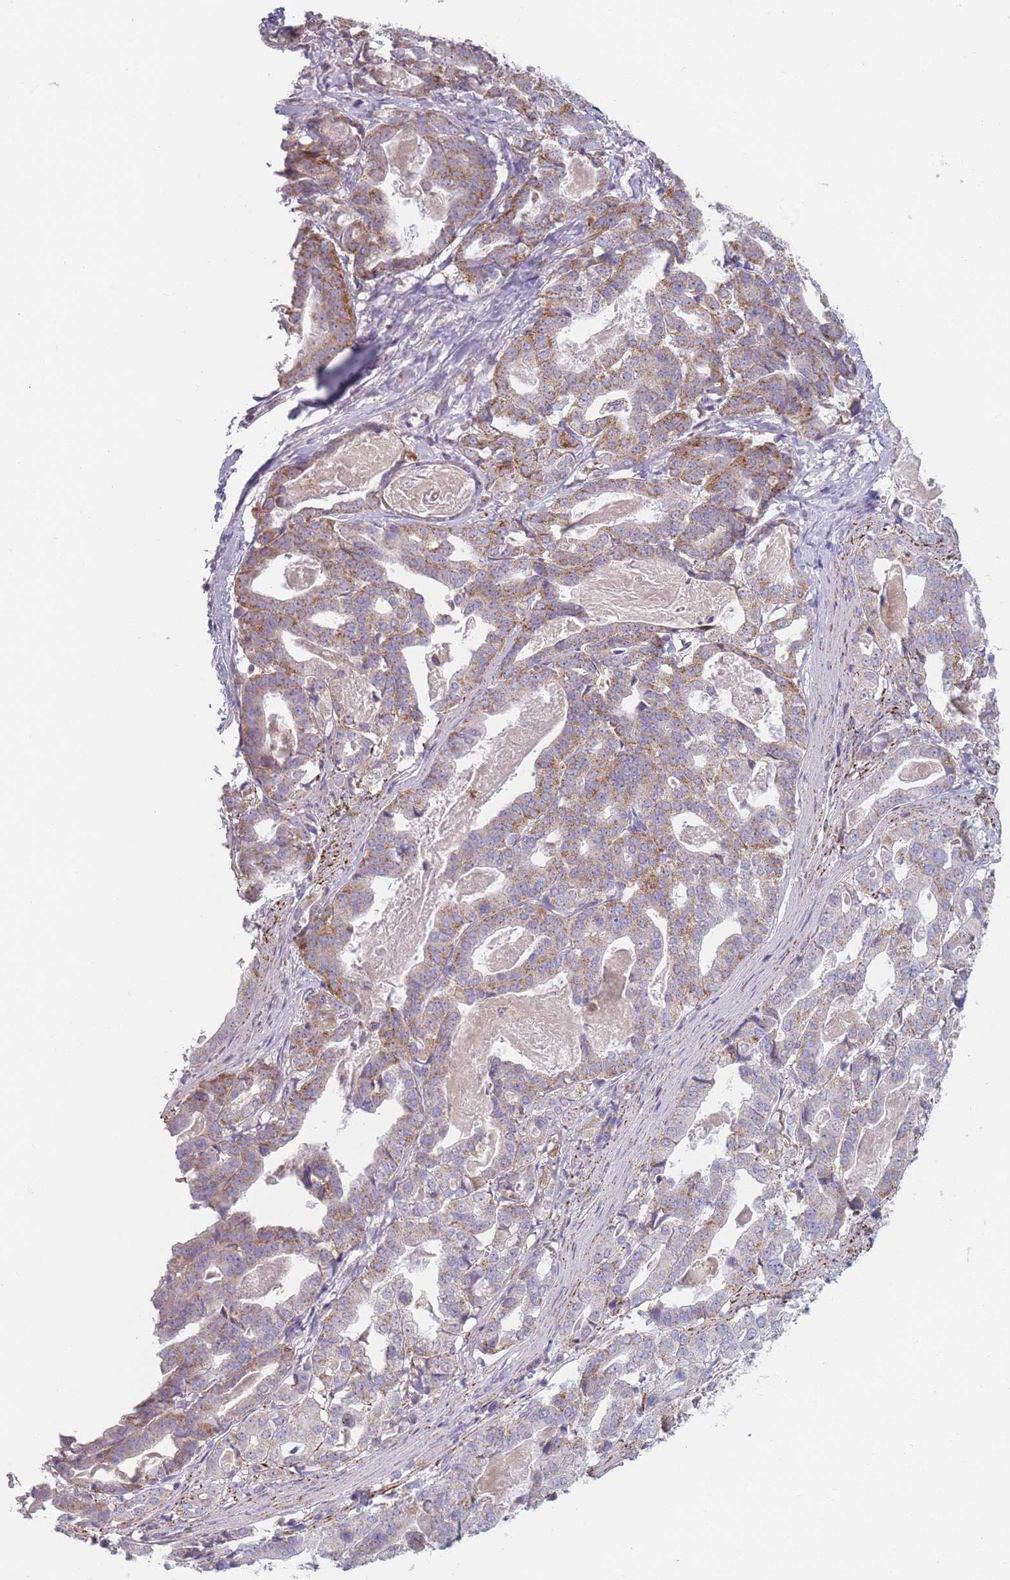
{"staining": {"intensity": "moderate", "quantity": "<25%", "location": "cytoplasmic/membranous"}, "tissue": "stomach cancer", "cell_type": "Tumor cells", "image_type": "cancer", "snomed": [{"axis": "morphology", "description": "Adenocarcinoma, NOS"}, {"axis": "topography", "description": "Stomach"}], "caption": "Stomach cancer (adenocarcinoma) tissue shows moderate cytoplasmic/membranous positivity in about <25% of tumor cells, visualized by immunohistochemistry.", "gene": "PEX11B", "patient": {"sex": "male", "age": 48}}